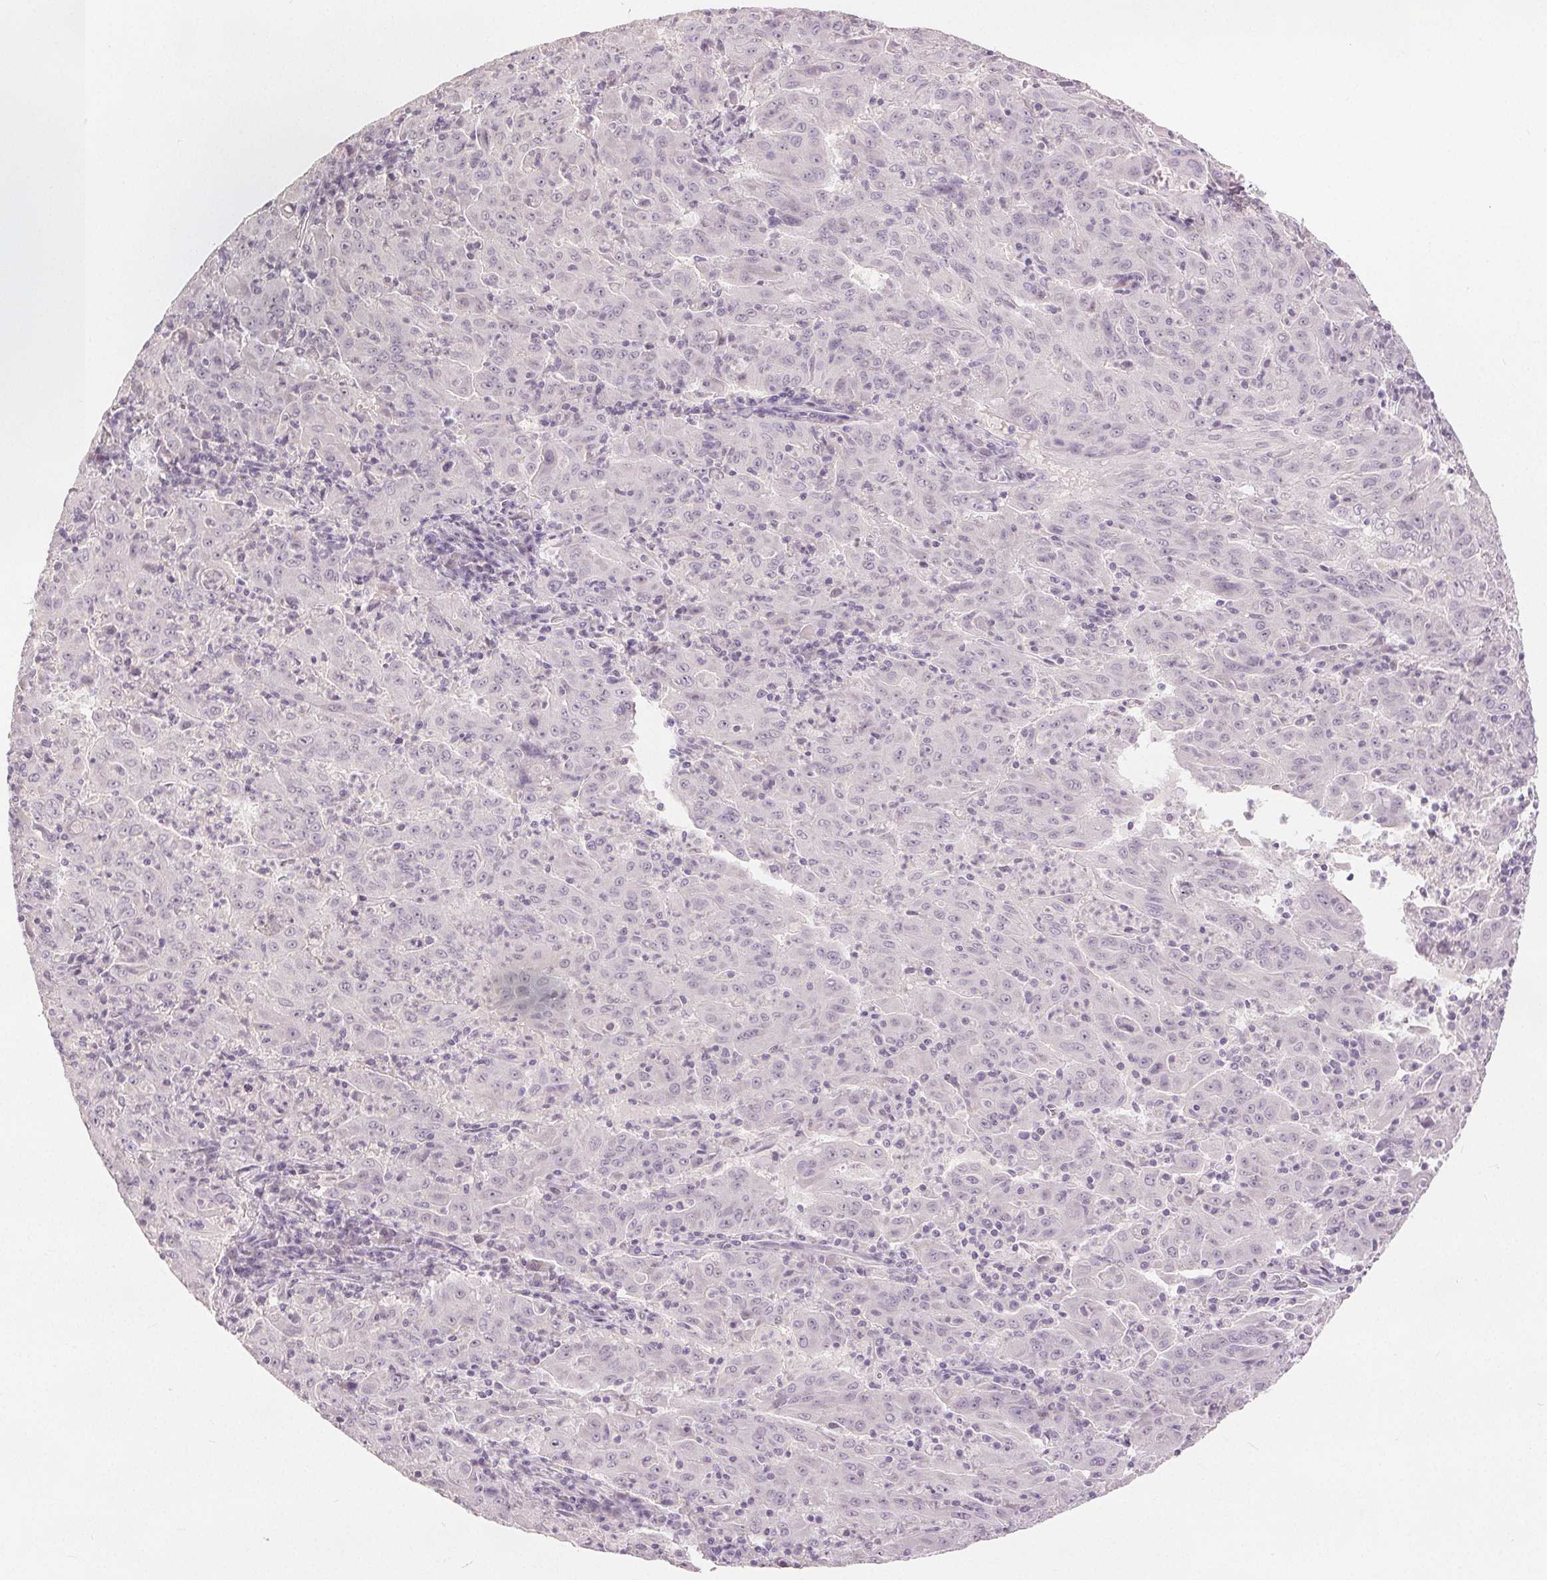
{"staining": {"intensity": "negative", "quantity": "none", "location": "none"}, "tissue": "pancreatic cancer", "cell_type": "Tumor cells", "image_type": "cancer", "snomed": [{"axis": "morphology", "description": "Adenocarcinoma, NOS"}, {"axis": "topography", "description": "Pancreas"}], "caption": "The histopathology image shows no significant positivity in tumor cells of pancreatic cancer.", "gene": "SLC27A5", "patient": {"sex": "male", "age": 63}}